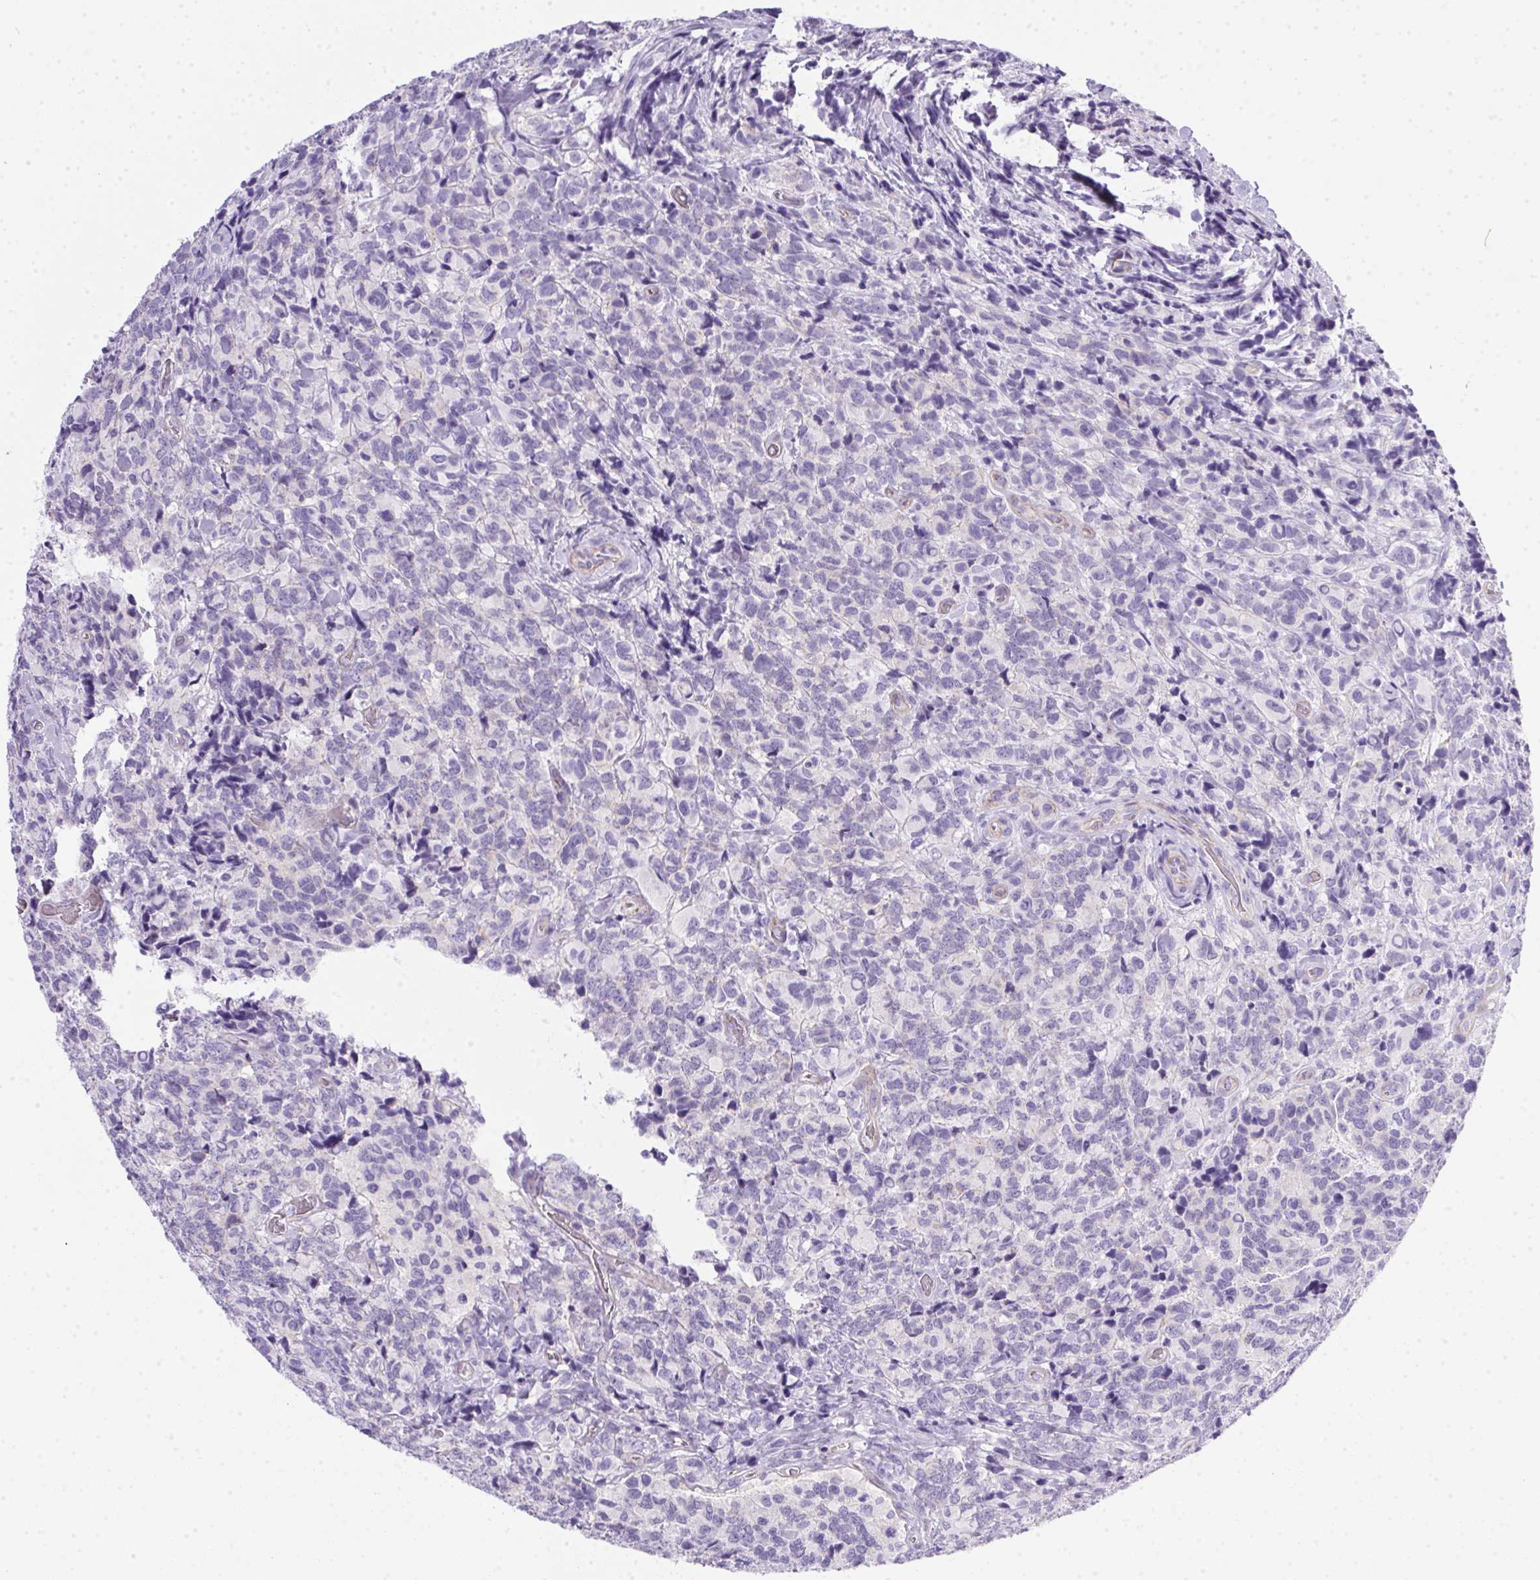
{"staining": {"intensity": "negative", "quantity": "none", "location": "none"}, "tissue": "glioma", "cell_type": "Tumor cells", "image_type": "cancer", "snomed": [{"axis": "morphology", "description": "Glioma, malignant, High grade"}, {"axis": "topography", "description": "Brain"}], "caption": "A high-resolution micrograph shows immunohistochemistry (IHC) staining of glioma, which shows no significant staining in tumor cells.", "gene": "SPACA5B", "patient": {"sex": "male", "age": 39}}